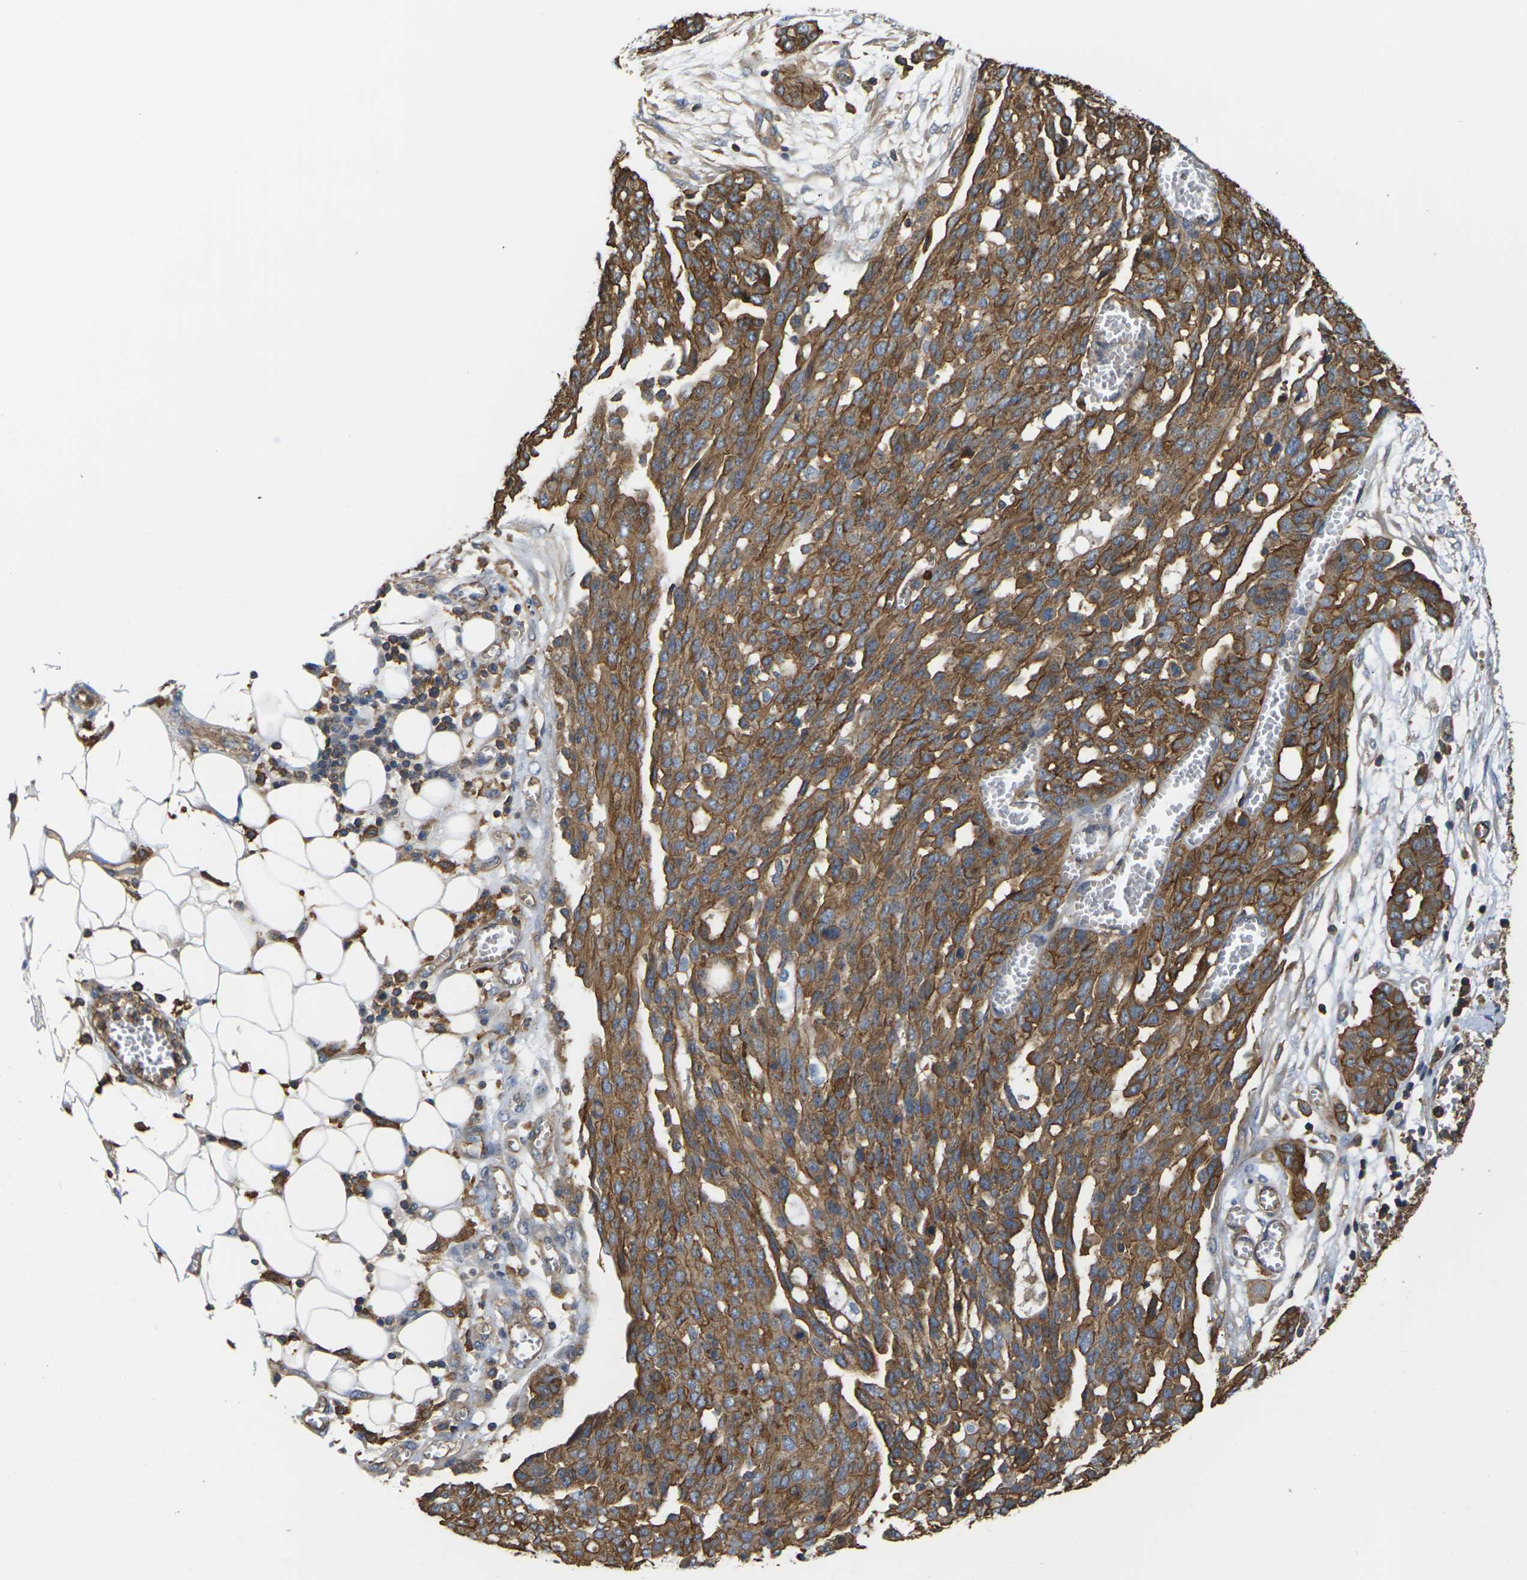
{"staining": {"intensity": "strong", "quantity": ">75%", "location": "cytoplasmic/membranous"}, "tissue": "ovarian cancer", "cell_type": "Tumor cells", "image_type": "cancer", "snomed": [{"axis": "morphology", "description": "Cystadenocarcinoma, serous, NOS"}, {"axis": "topography", "description": "Soft tissue"}, {"axis": "topography", "description": "Ovary"}], "caption": "Protein expression analysis of ovarian cancer (serous cystadenocarcinoma) demonstrates strong cytoplasmic/membranous staining in approximately >75% of tumor cells.", "gene": "IQGAP1", "patient": {"sex": "female", "age": 57}}